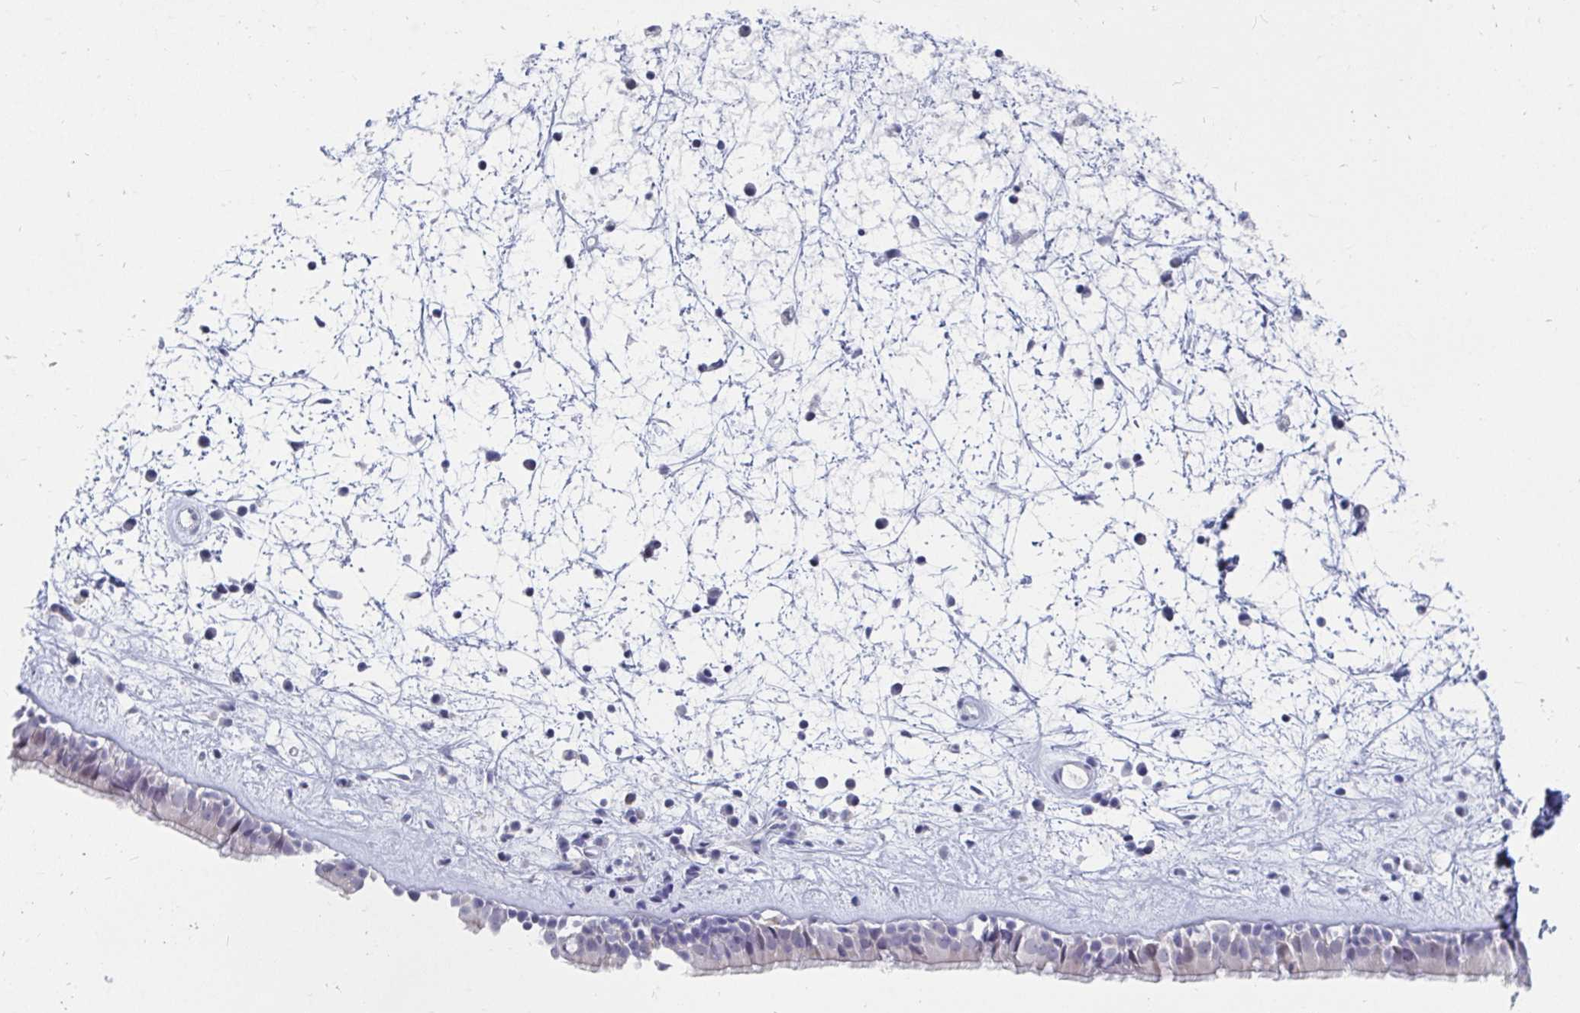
{"staining": {"intensity": "negative", "quantity": "none", "location": "none"}, "tissue": "nasopharynx", "cell_type": "Respiratory epithelial cells", "image_type": "normal", "snomed": [{"axis": "morphology", "description": "Normal tissue, NOS"}, {"axis": "topography", "description": "Nasopharynx"}], "caption": "Immunohistochemistry image of unremarkable human nasopharynx stained for a protein (brown), which displays no positivity in respiratory epithelial cells. The staining is performed using DAB brown chromogen with nuclei counter-stained in using hematoxylin.", "gene": "ZFP82", "patient": {"sex": "male", "age": 24}}